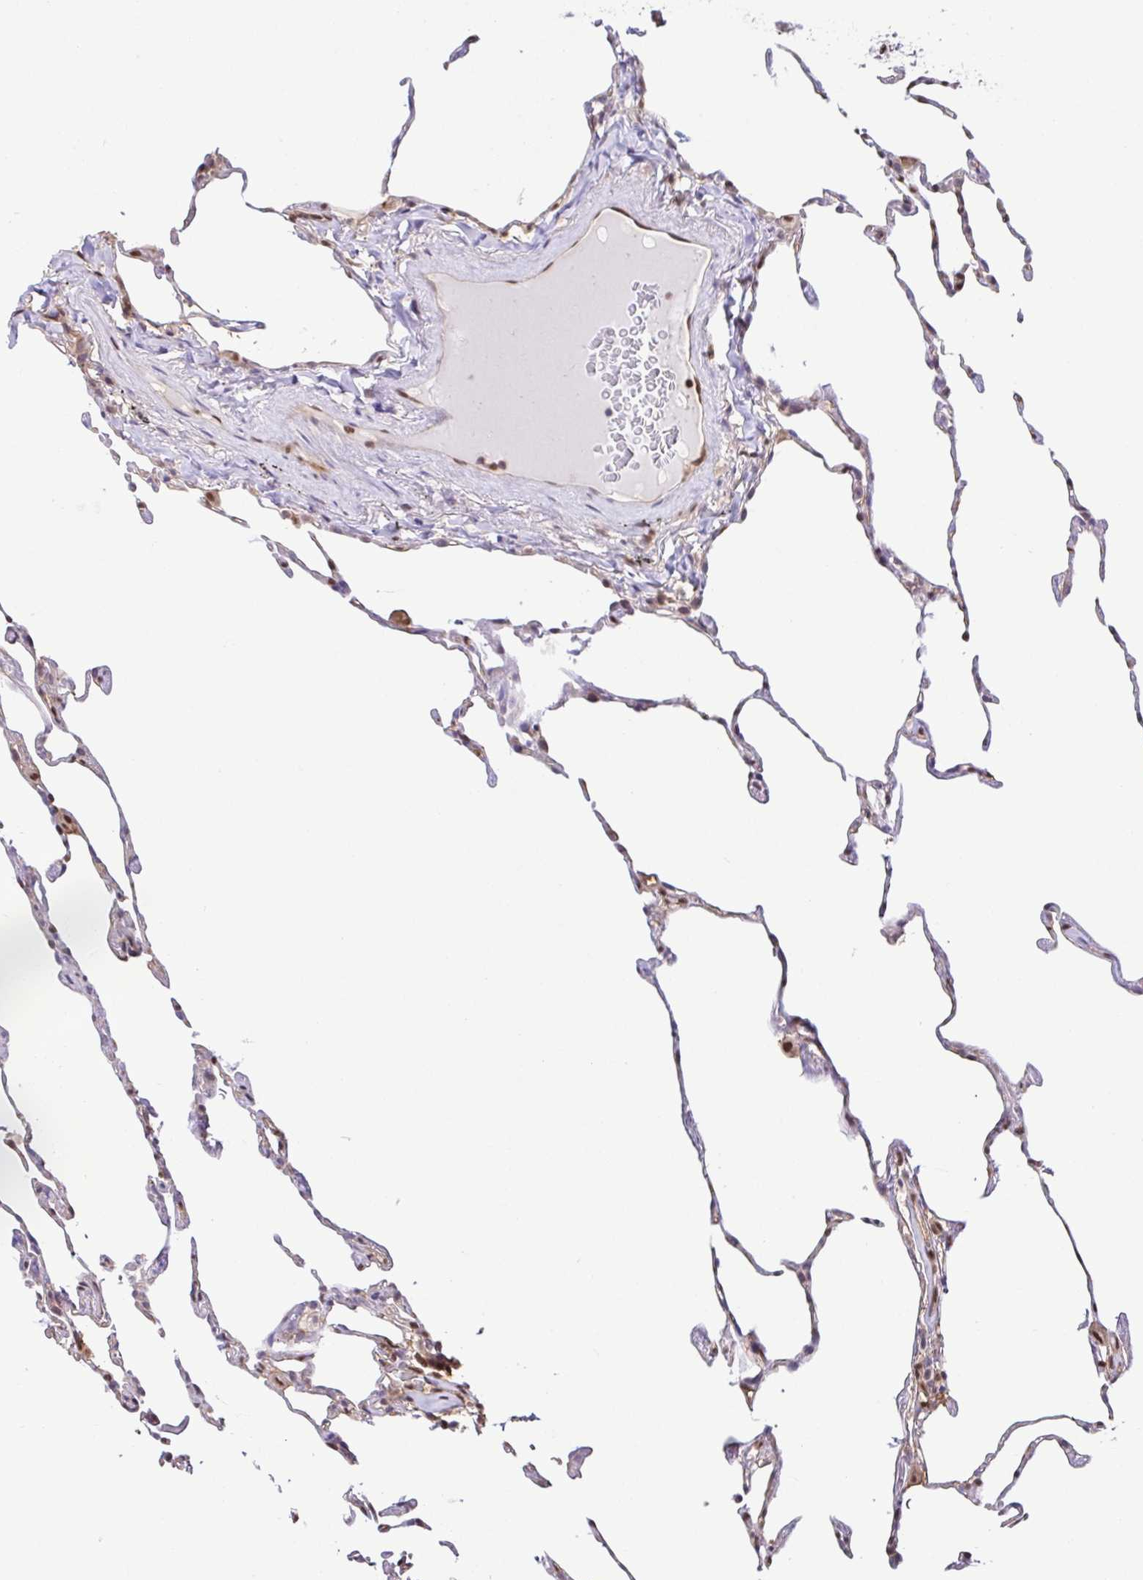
{"staining": {"intensity": "moderate", "quantity": "<25%", "location": "nuclear"}, "tissue": "lung", "cell_type": "Alveolar cells", "image_type": "normal", "snomed": [{"axis": "morphology", "description": "Normal tissue, NOS"}, {"axis": "topography", "description": "Lung"}], "caption": "A low amount of moderate nuclear staining is seen in approximately <25% of alveolar cells in benign lung.", "gene": "PSMB9", "patient": {"sex": "female", "age": 57}}